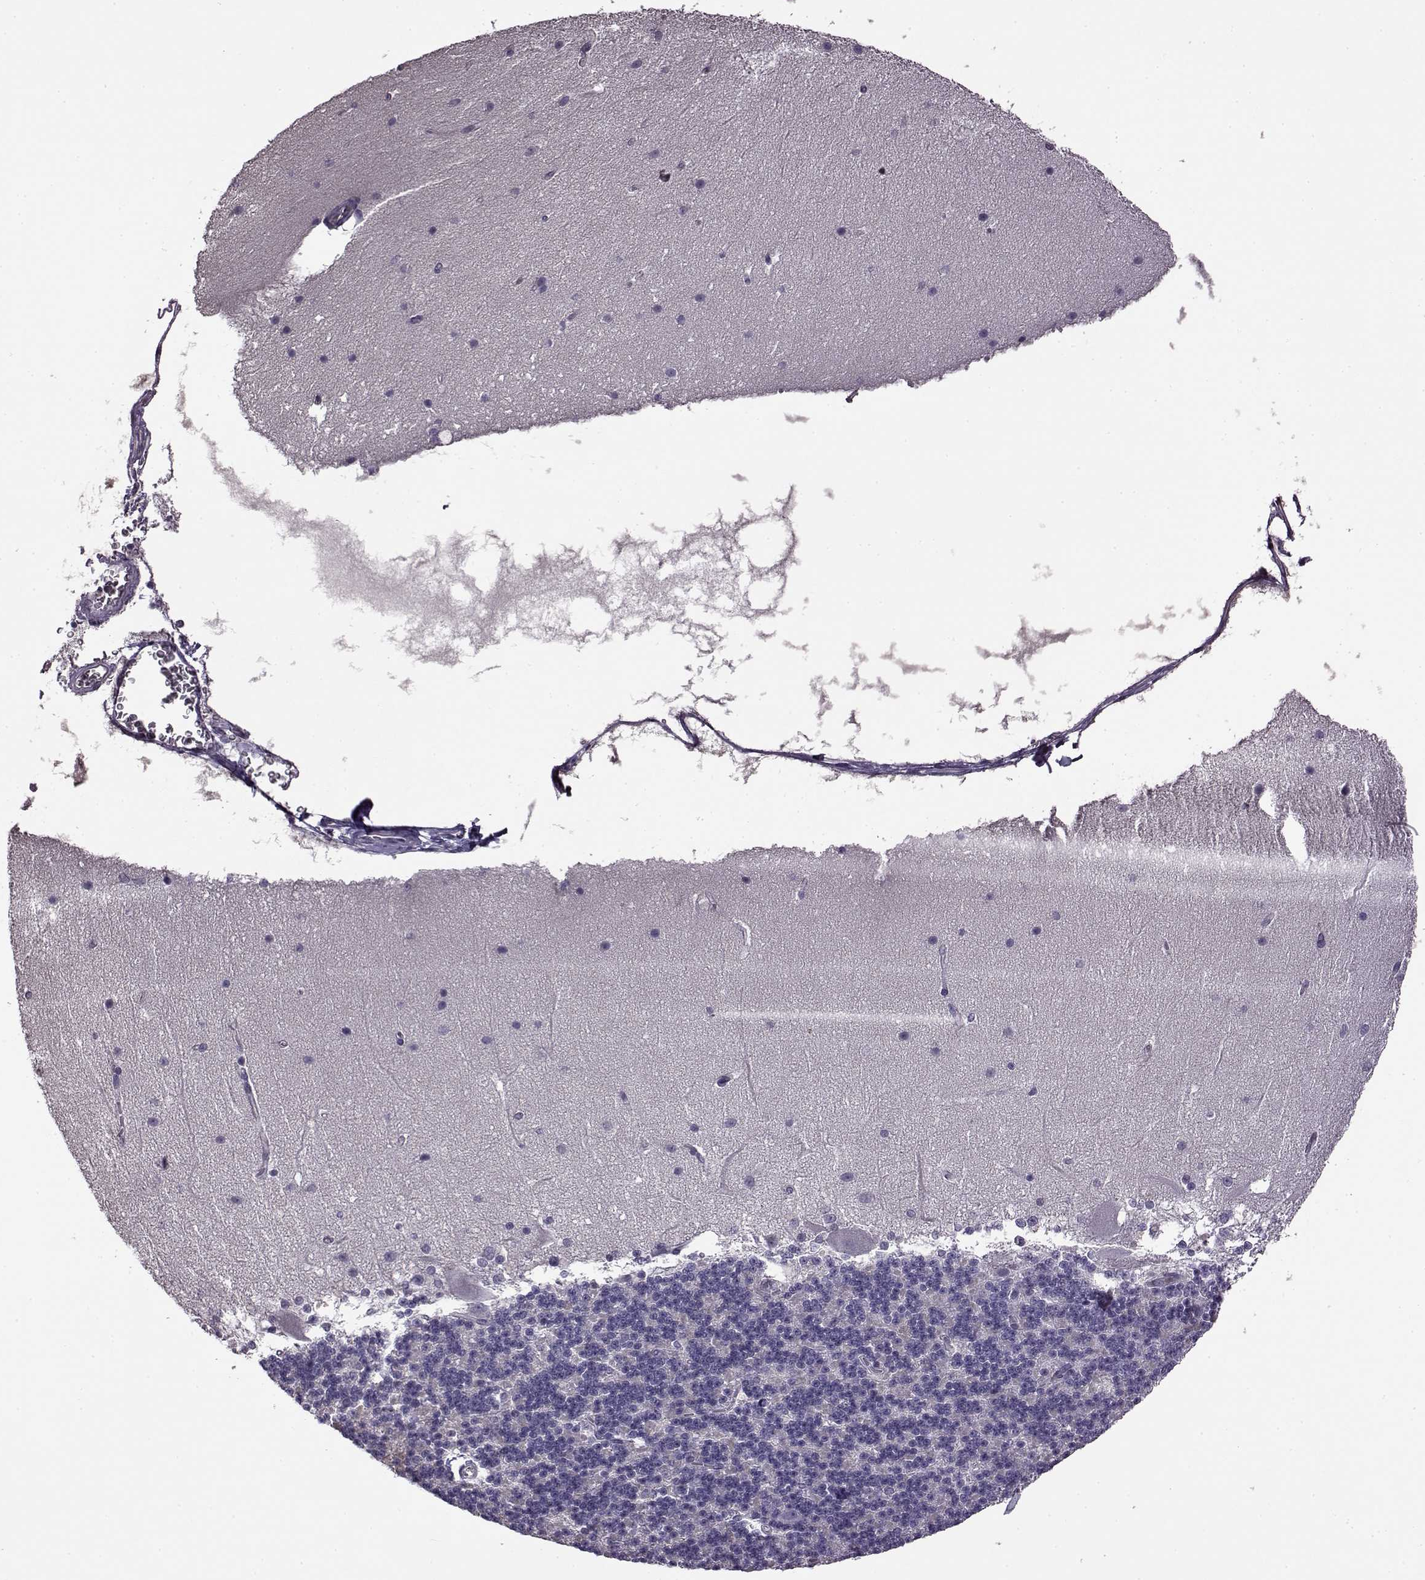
{"staining": {"intensity": "negative", "quantity": "none", "location": "none"}, "tissue": "cerebellum", "cell_type": "Cells in granular layer", "image_type": "normal", "snomed": [{"axis": "morphology", "description": "Normal tissue, NOS"}, {"axis": "topography", "description": "Cerebellum"}], "caption": "Immunohistochemical staining of unremarkable cerebellum reveals no significant expression in cells in granular layer. The staining is performed using DAB brown chromogen with nuclei counter-stained in using hematoxylin.", "gene": "EDDM3B", "patient": {"sex": "female", "age": 19}}